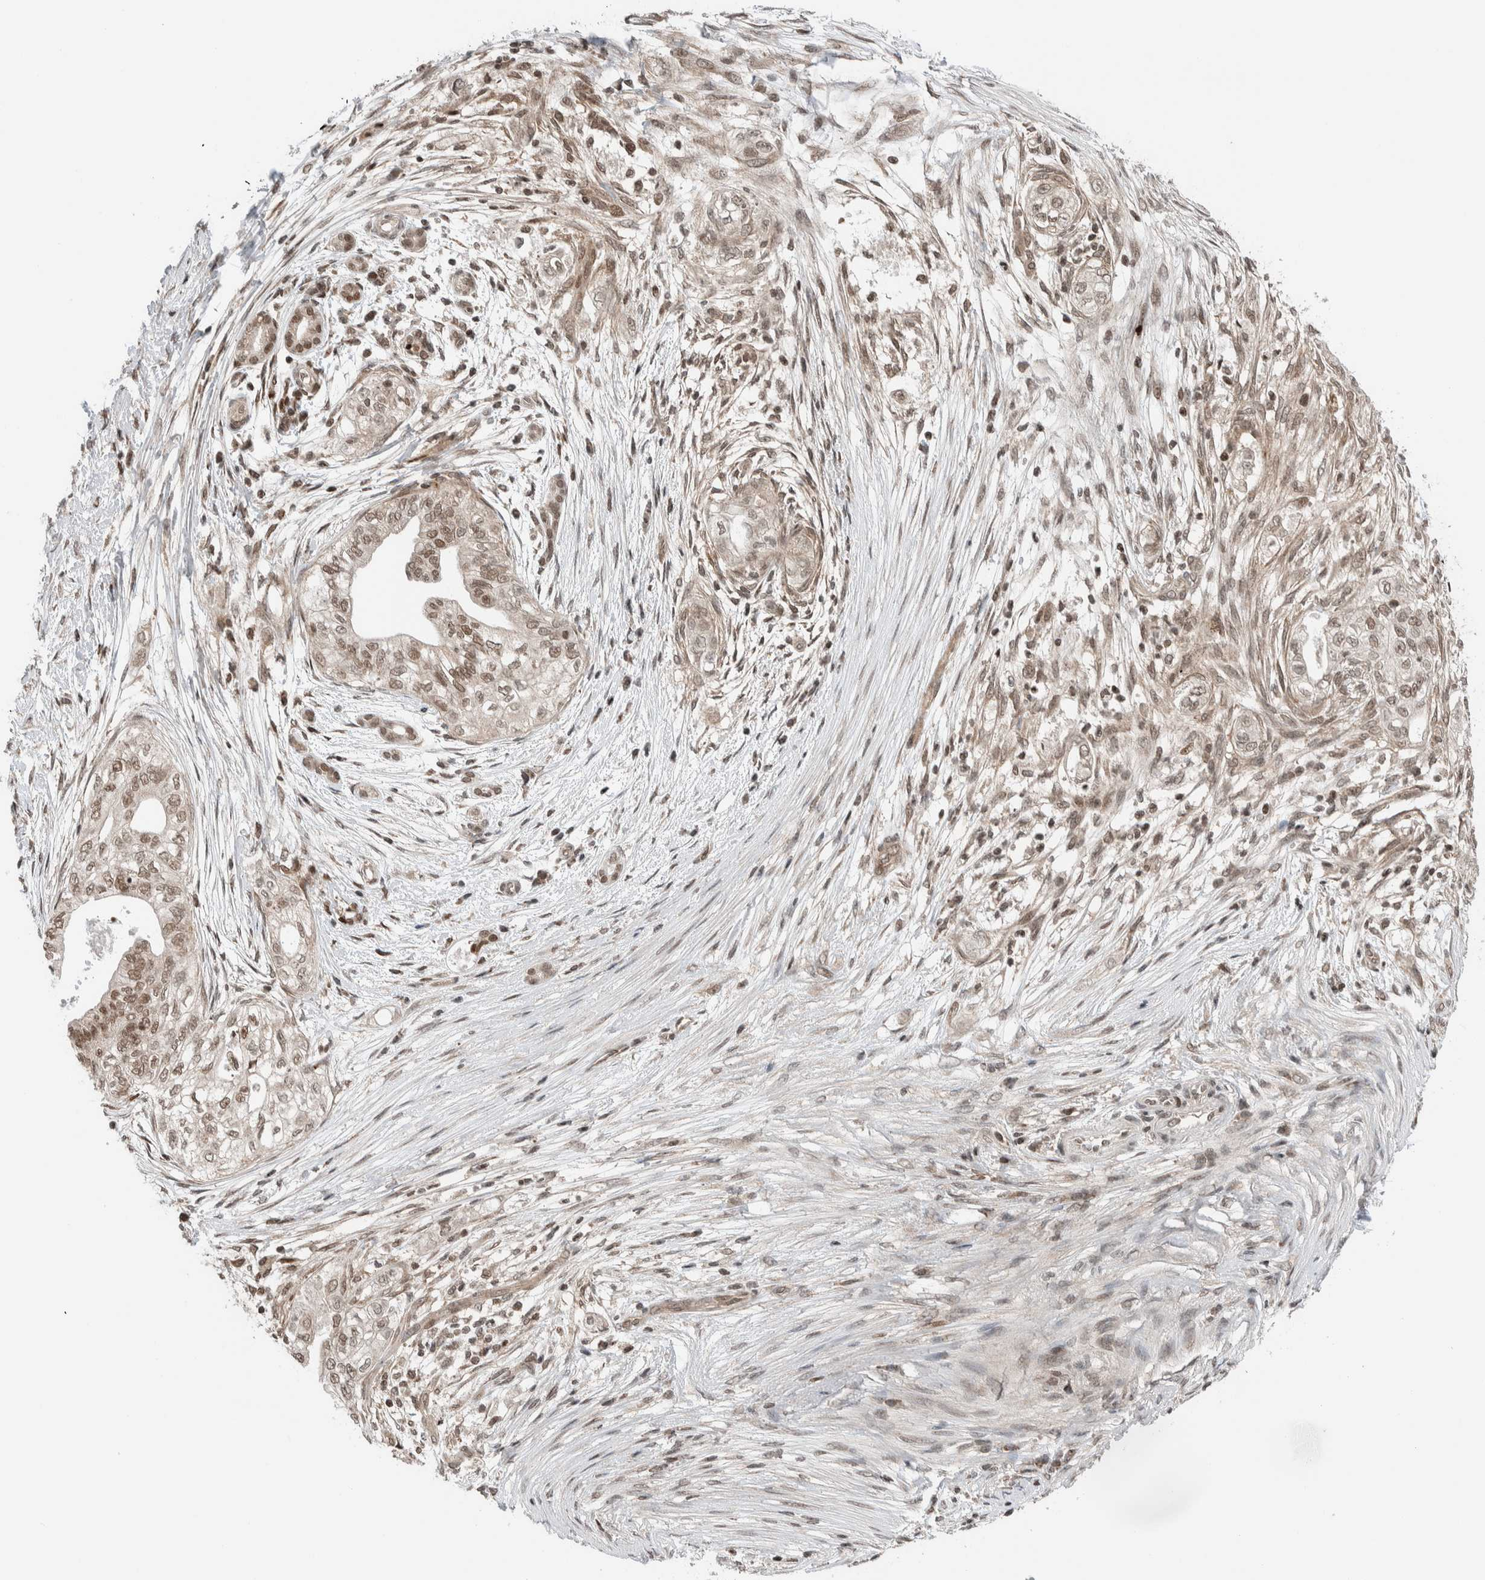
{"staining": {"intensity": "moderate", "quantity": ">75%", "location": "nuclear"}, "tissue": "pancreatic cancer", "cell_type": "Tumor cells", "image_type": "cancer", "snomed": [{"axis": "morphology", "description": "Adenocarcinoma, NOS"}, {"axis": "topography", "description": "Pancreas"}], "caption": "Immunohistochemistry micrograph of adenocarcinoma (pancreatic) stained for a protein (brown), which demonstrates medium levels of moderate nuclear staining in about >75% of tumor cells.", "gene": "NPLOC4", "patient": {"sex": "male", "age": 72}}